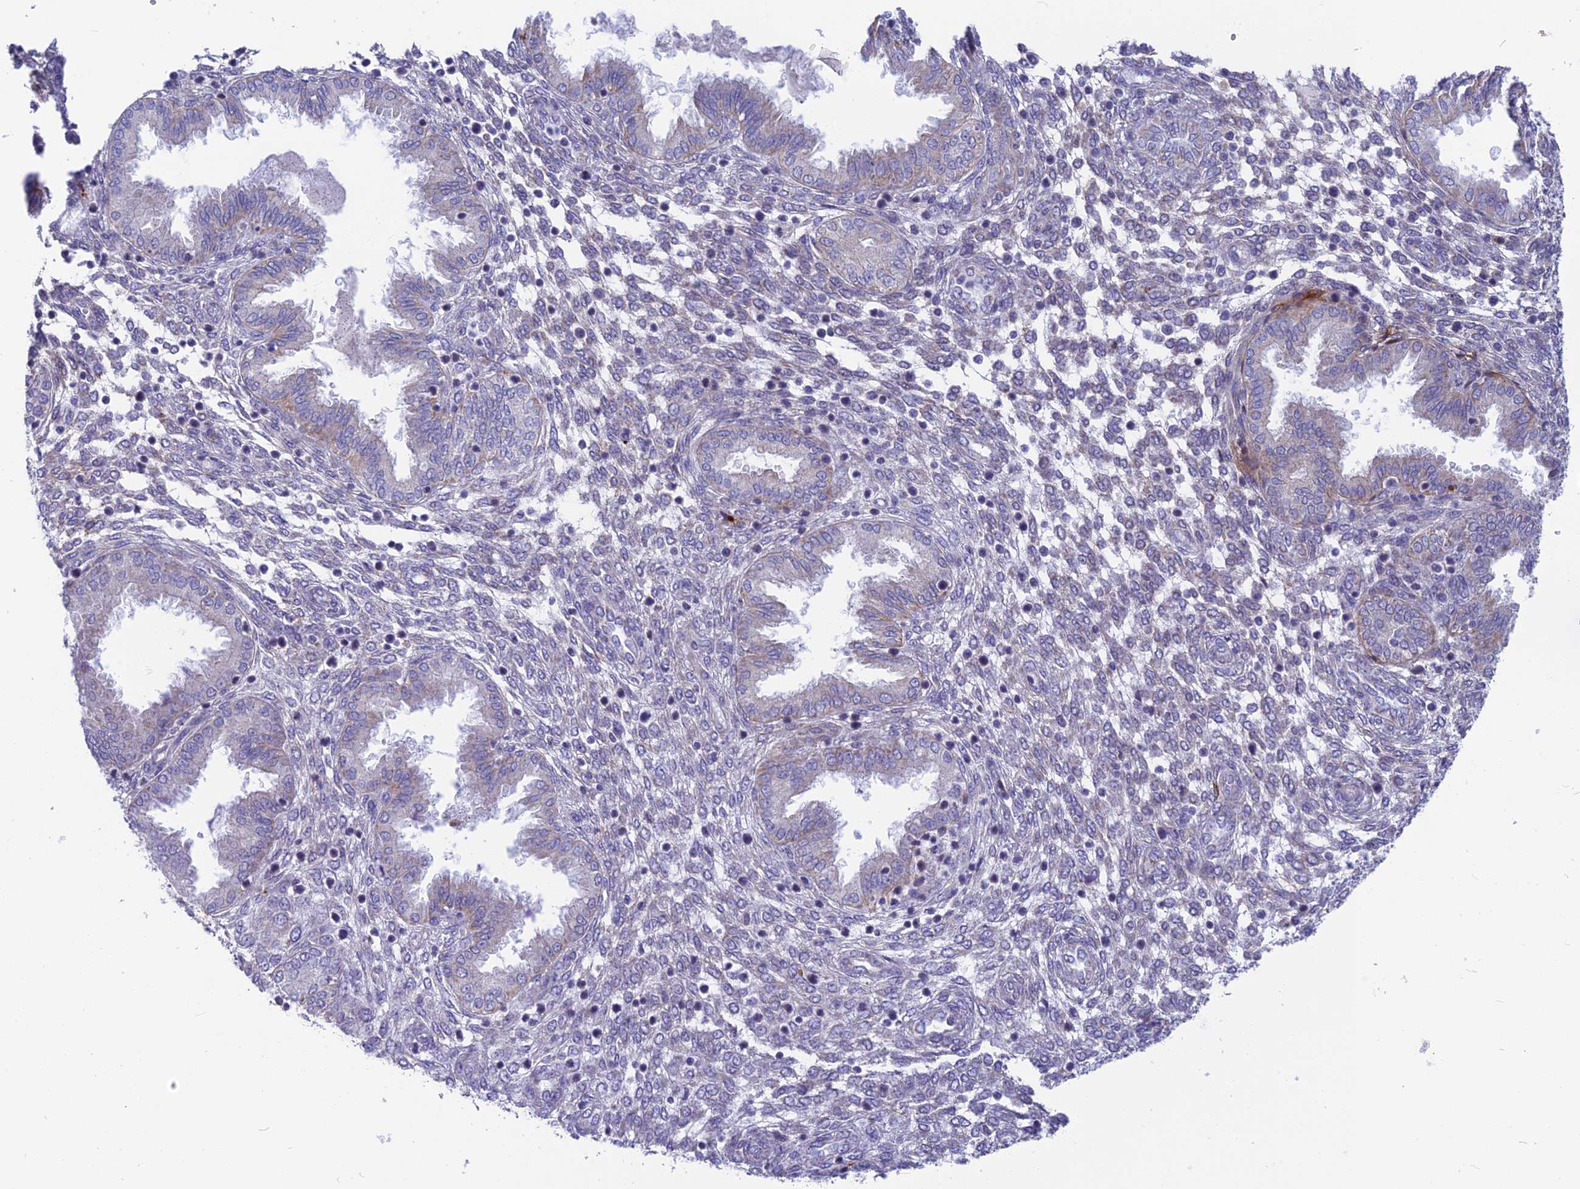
{"staining": {"intensity": "negative", "quantity": "none", "location": "none"}, "tissue": "endometrium", "cell_type": "Cells in endometrial stroma", "image_type": "normal", "snomed": [{"axis": "morphology", "description": "Normal tissue, NOS"}, {"axis": "topography", "description": "Endometrium"}], "caption": "This is a image of immunohistochemistry (IHC) staining of unremarkable endometrium, which shows no expression in cells in endometrial stroma.", "gene": "PLAC9", "patient": {"sex": "female", "age": 33}}